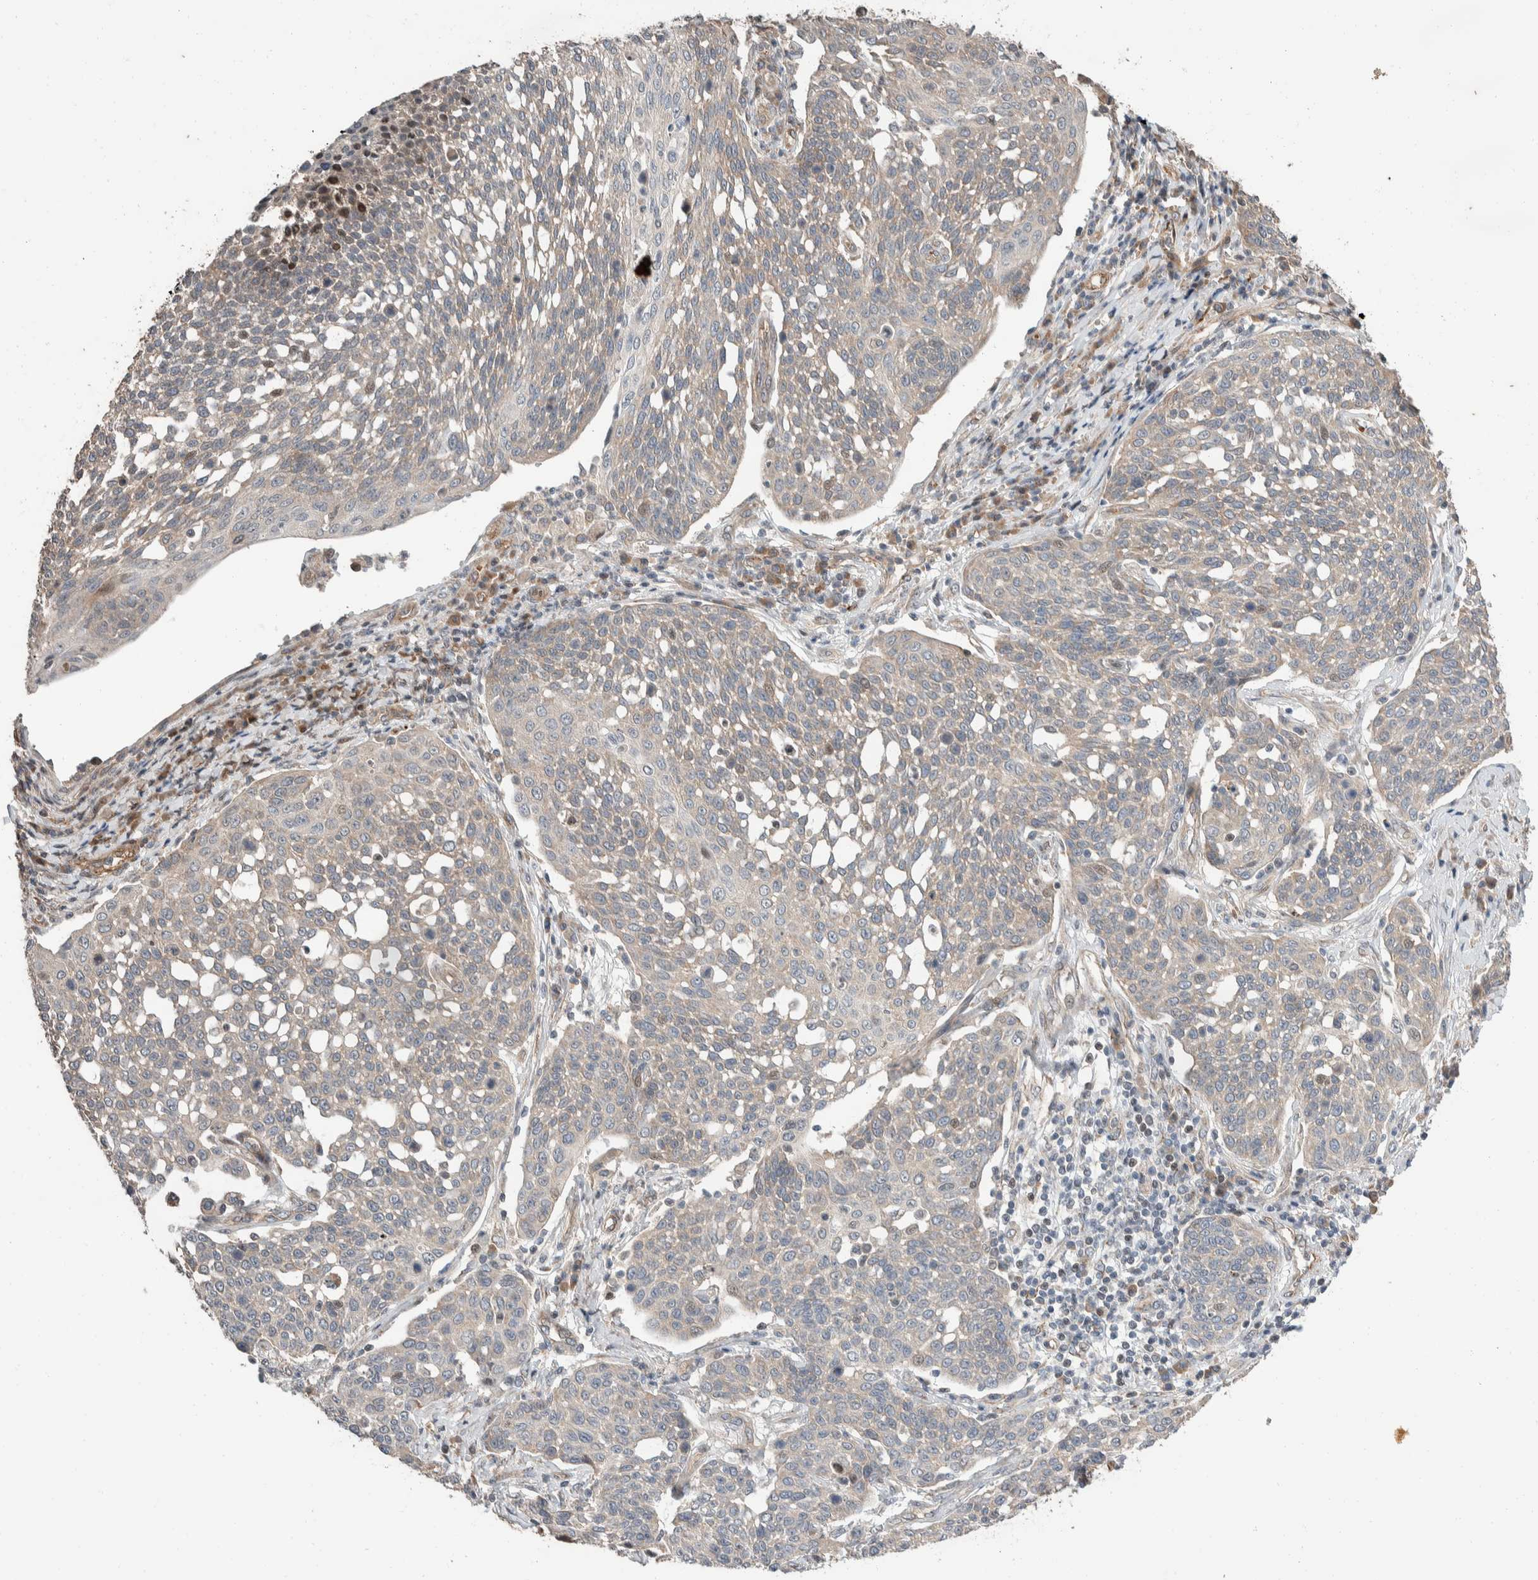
{"staining": {"intensity": "negative", "quantity": "none", "location": "none"}, "tissue": "cervical cancer", "cell_type": "Tumor cells", "image_type": "cancer", "snomed": [{"axis": "morphology", "description": "Squamous cell carcinoma, NOS"}, {"axis": "topography", "description": "Cervix"}], "caption": "Tumor cells are negative for brown protein staining in cervical cancer (squamous cell carcinoma). (Stains: DAB (3,3'-diaminobenzidine) IHC with hematoxylin counter stain, Microscopy: brightfield microscopy at high magnification).", "gene": "ERC1", "patient": {"sex": "female", "age": 34}}